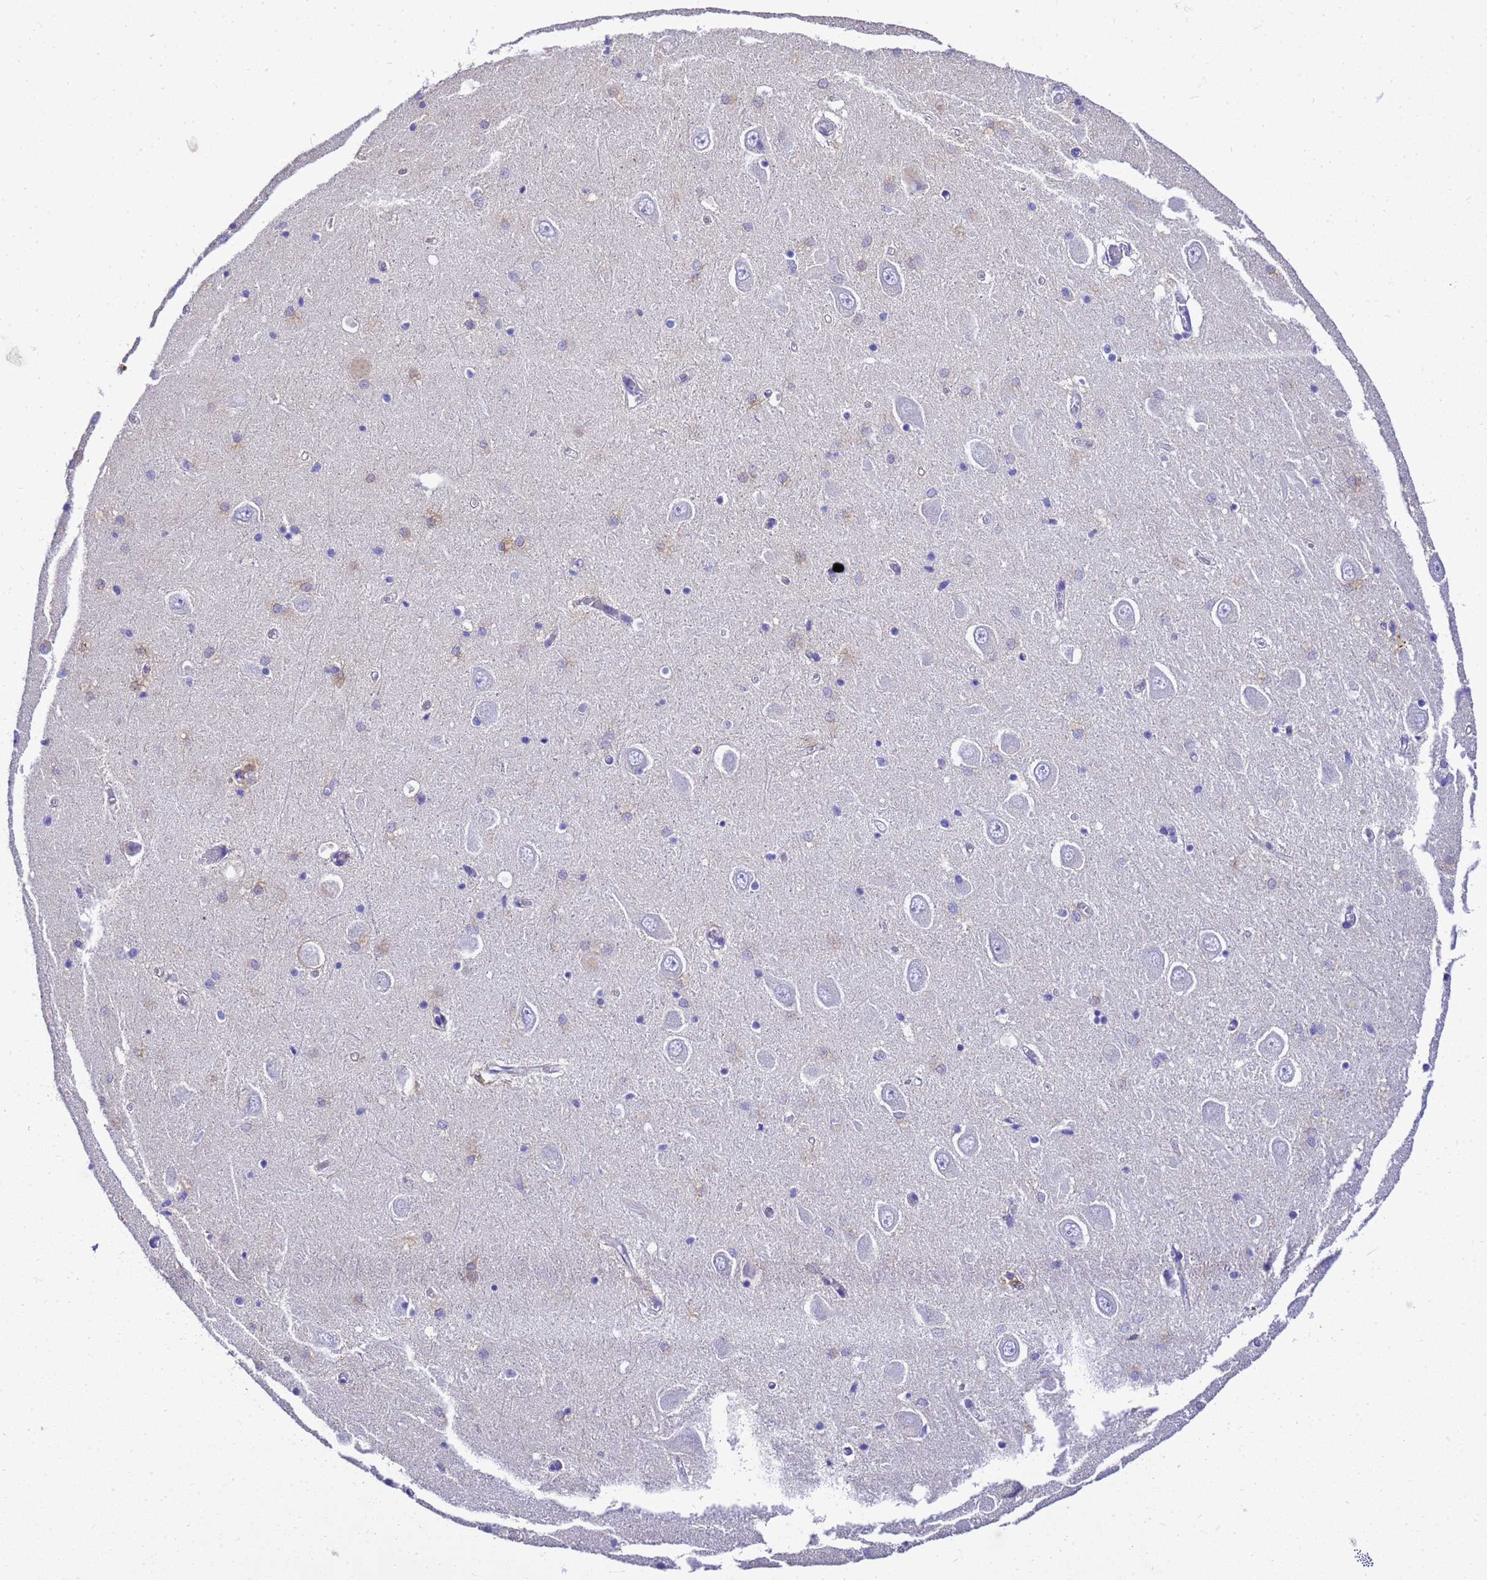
{"staining": {"intensity": "negative", "quantity": "none", "location": "none"}, "tissue": "hippocampus", "cell_type": "Glial cells", "image_type": "normal", "snomed": [{"axis": "morphology", "description": "Normal tissue, NOS"}, {"axis": "topography", "description": "Hippocampus"}], "caption": "IHC histopathology image of normal hippocampus stained for a protein (brown), which demonstrates no expression in glial cells. (DAB IHC, high magnification).", "gene": "HSPB6", "patient": {"sex": "male", "age": 70}}